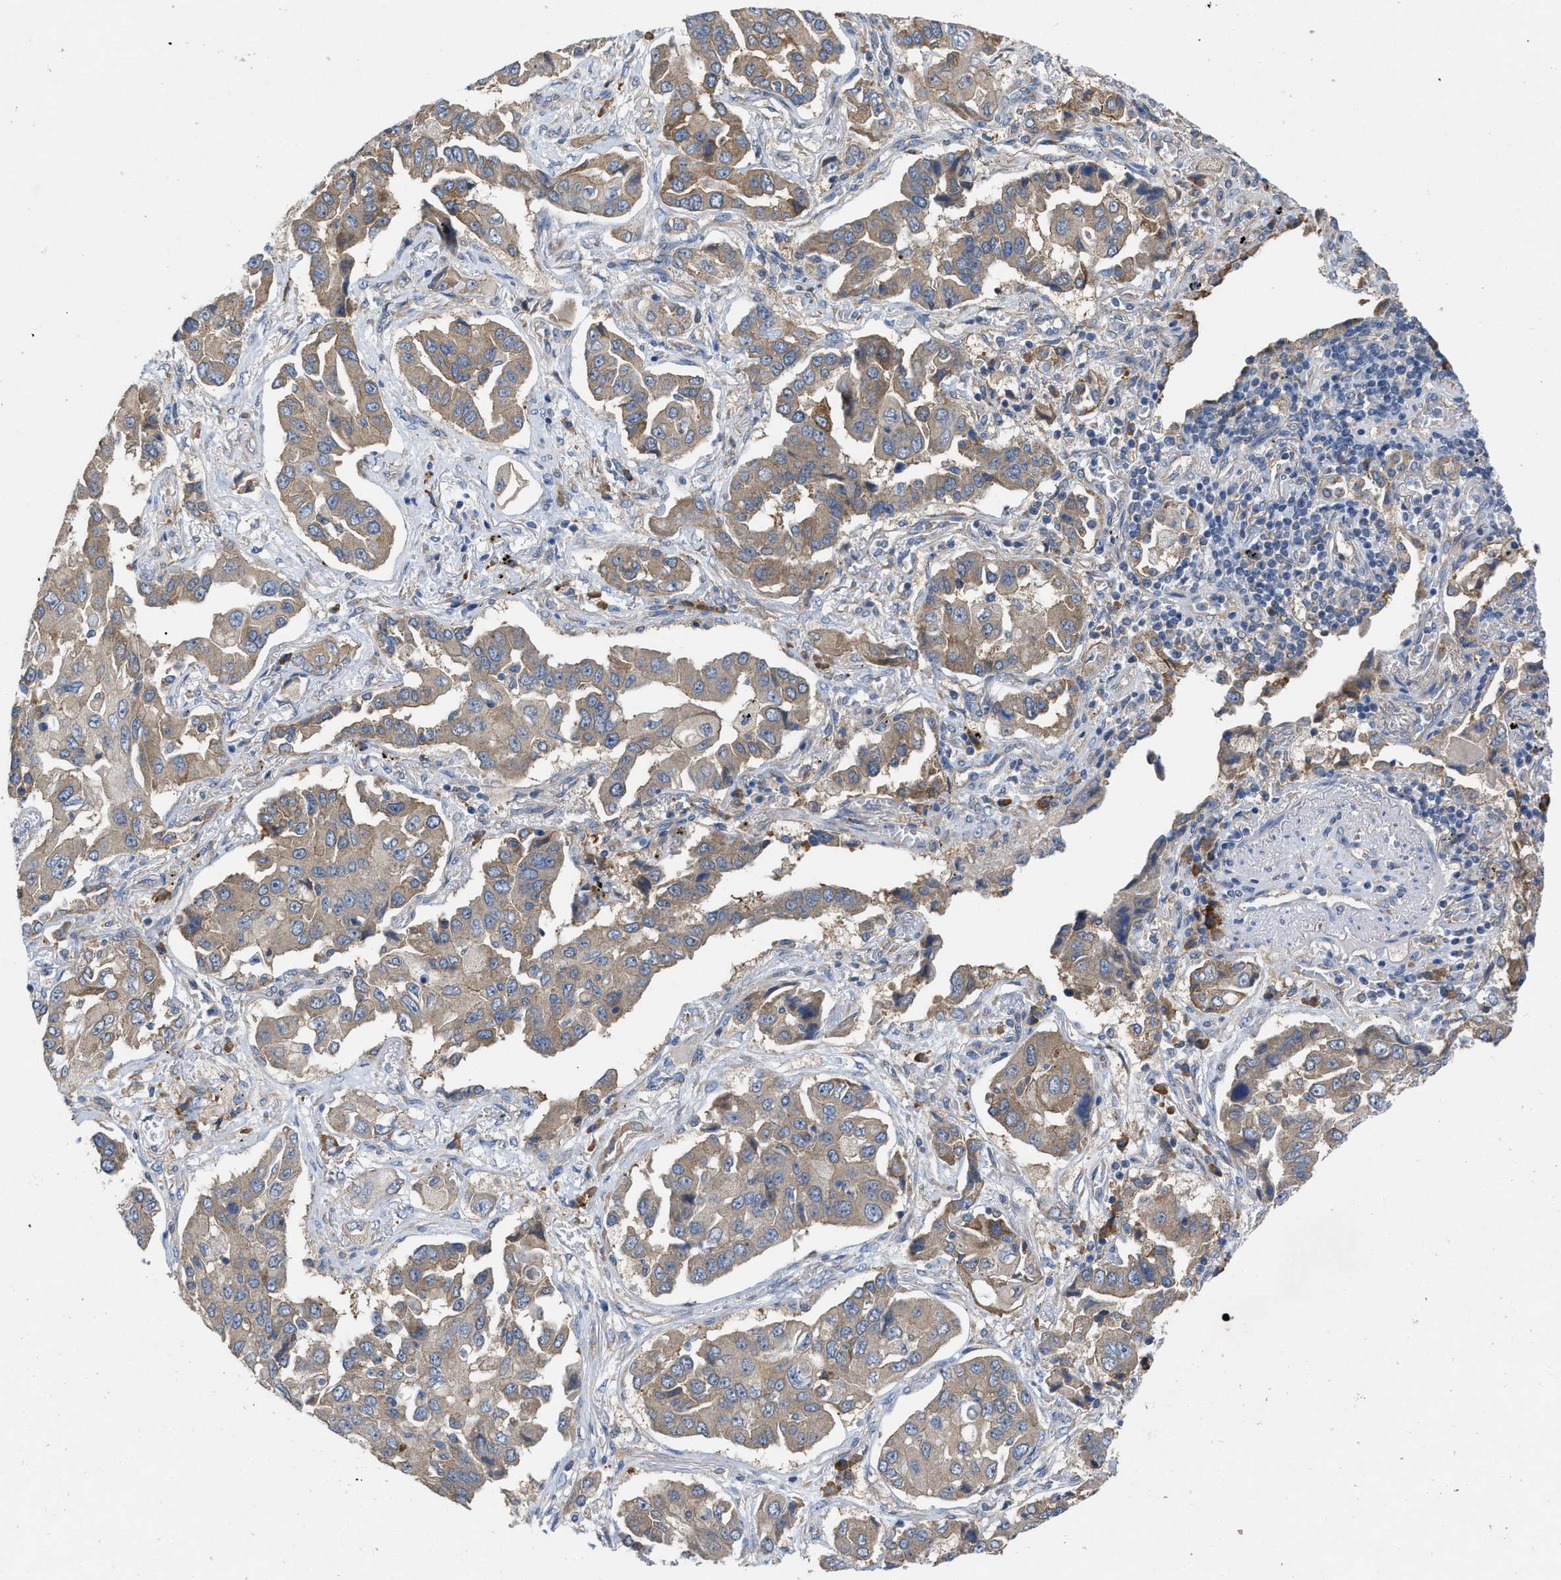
{"staining": {"intensity": "weak", "quantity": ">75%", "location": "cytoplasmic/membranous"}, "tissue": "lung cancer", "cell_type": "Tumor cells", "image_type": "cancer", "snomed": [{"axis": "morphology", "description": "Adenocarcinoma, NOS"}, {"axis": "topography", "description": "Lung"}], "caption": "Adenocarcinoma (lung) tissue displays weak cytoplasmic/membranous expression in approximately >75% of tumor cells", "gene": "TMEM131", "patient": {"sex": "female", "age": 65}}